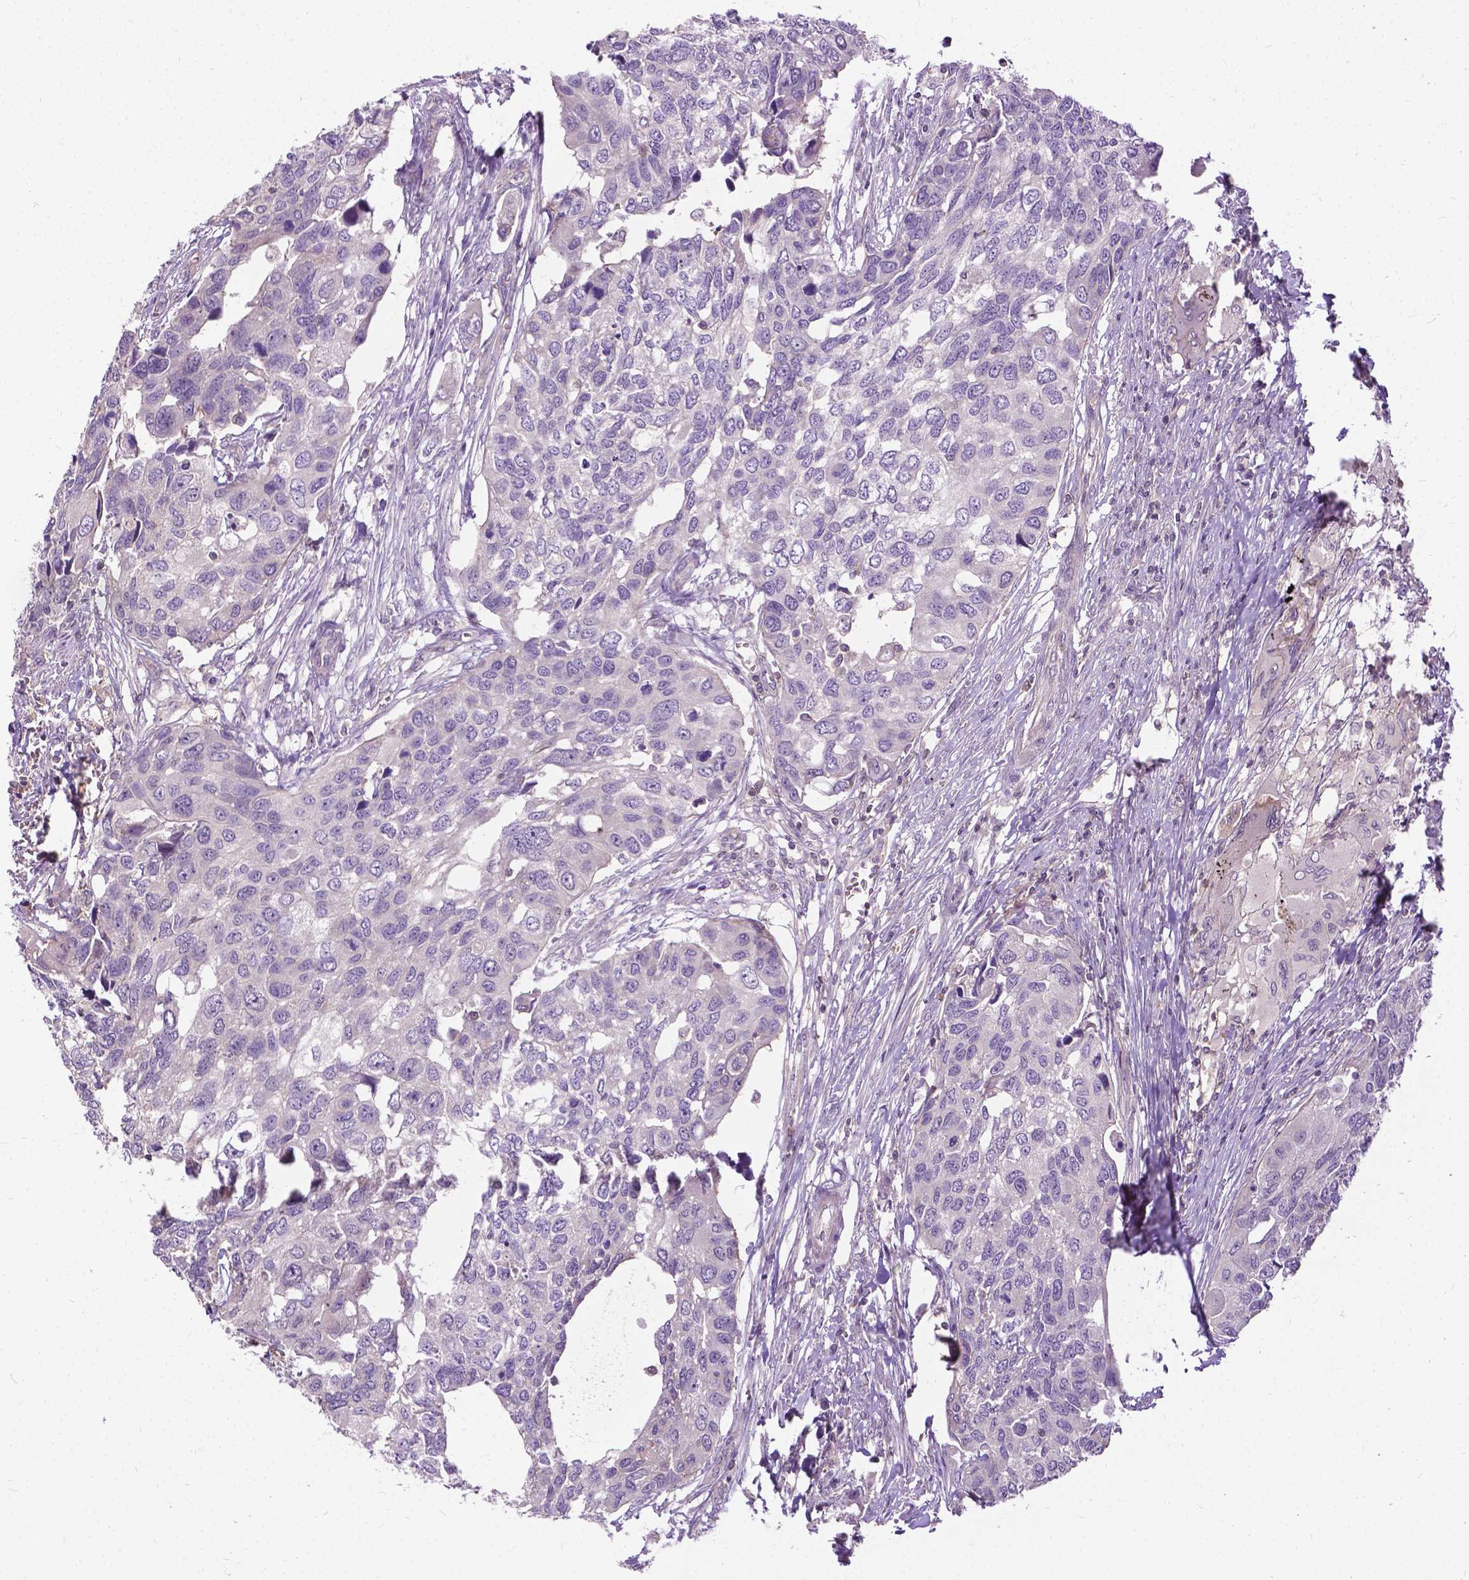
{"staining": {"intensity": "negative", "quantity": "none", "location": "none"}, "tissue": "urothelial cancer", "cell_type": "Tumor cells", "image_type": "cancer", "snomed": [{"axis": "morphology", "description": "Urothelial carcinoma, High grade"}, {"axis": "topography", "description": "Urinary bladder"}], "caption": "Histopathology image shows no significant protein staining in tumor cells of urothelial cancer.", "gene": "JAK3", "patient": {"sex": "male", "age": 60}}